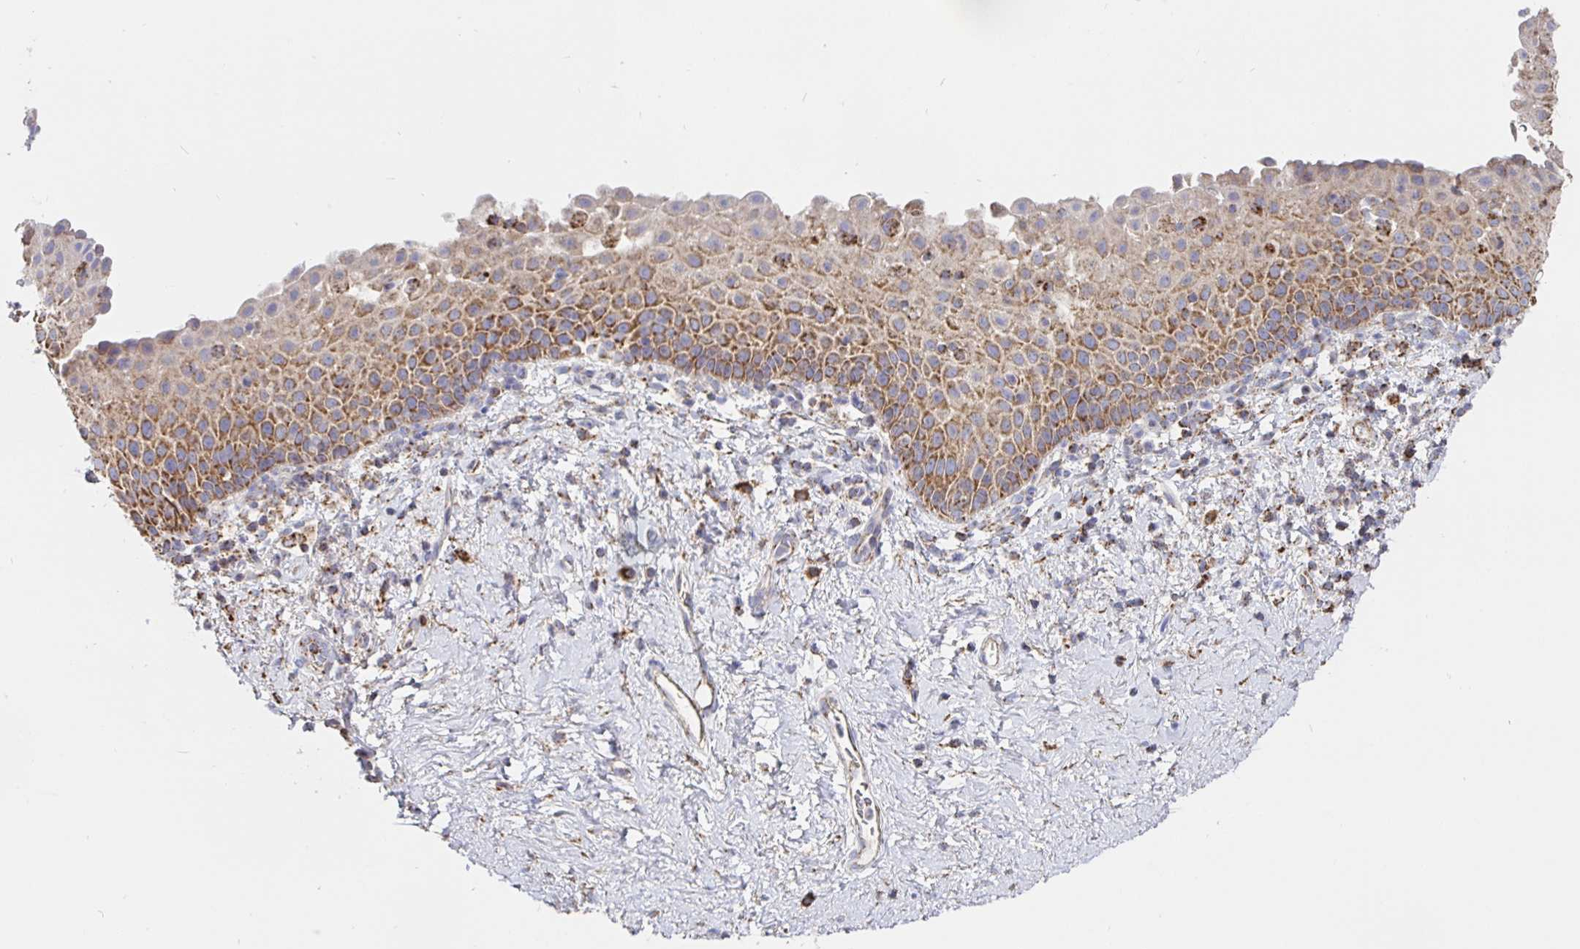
{"staining": {"intensity": "moderate", "quantity": "25%-75%", "location": "cytoplasmic/membranous"}, "tissue": "vagina", "cell_type": "Squamous epithelial cells", "image_type": "normal", "snomed": [{"axis": "morphology", "description": "Normal tissue, NOS"}, {"axis": "topography", "description": "Vagina"}], "caption": "Vagina stained with a brown dye shows moderate cytoplasmic/membranous positive positivity in about 25%-75% of squamous epithelial cells.", "gene": "PRDX3", "patient": {"sex": "female", "age": 61}}